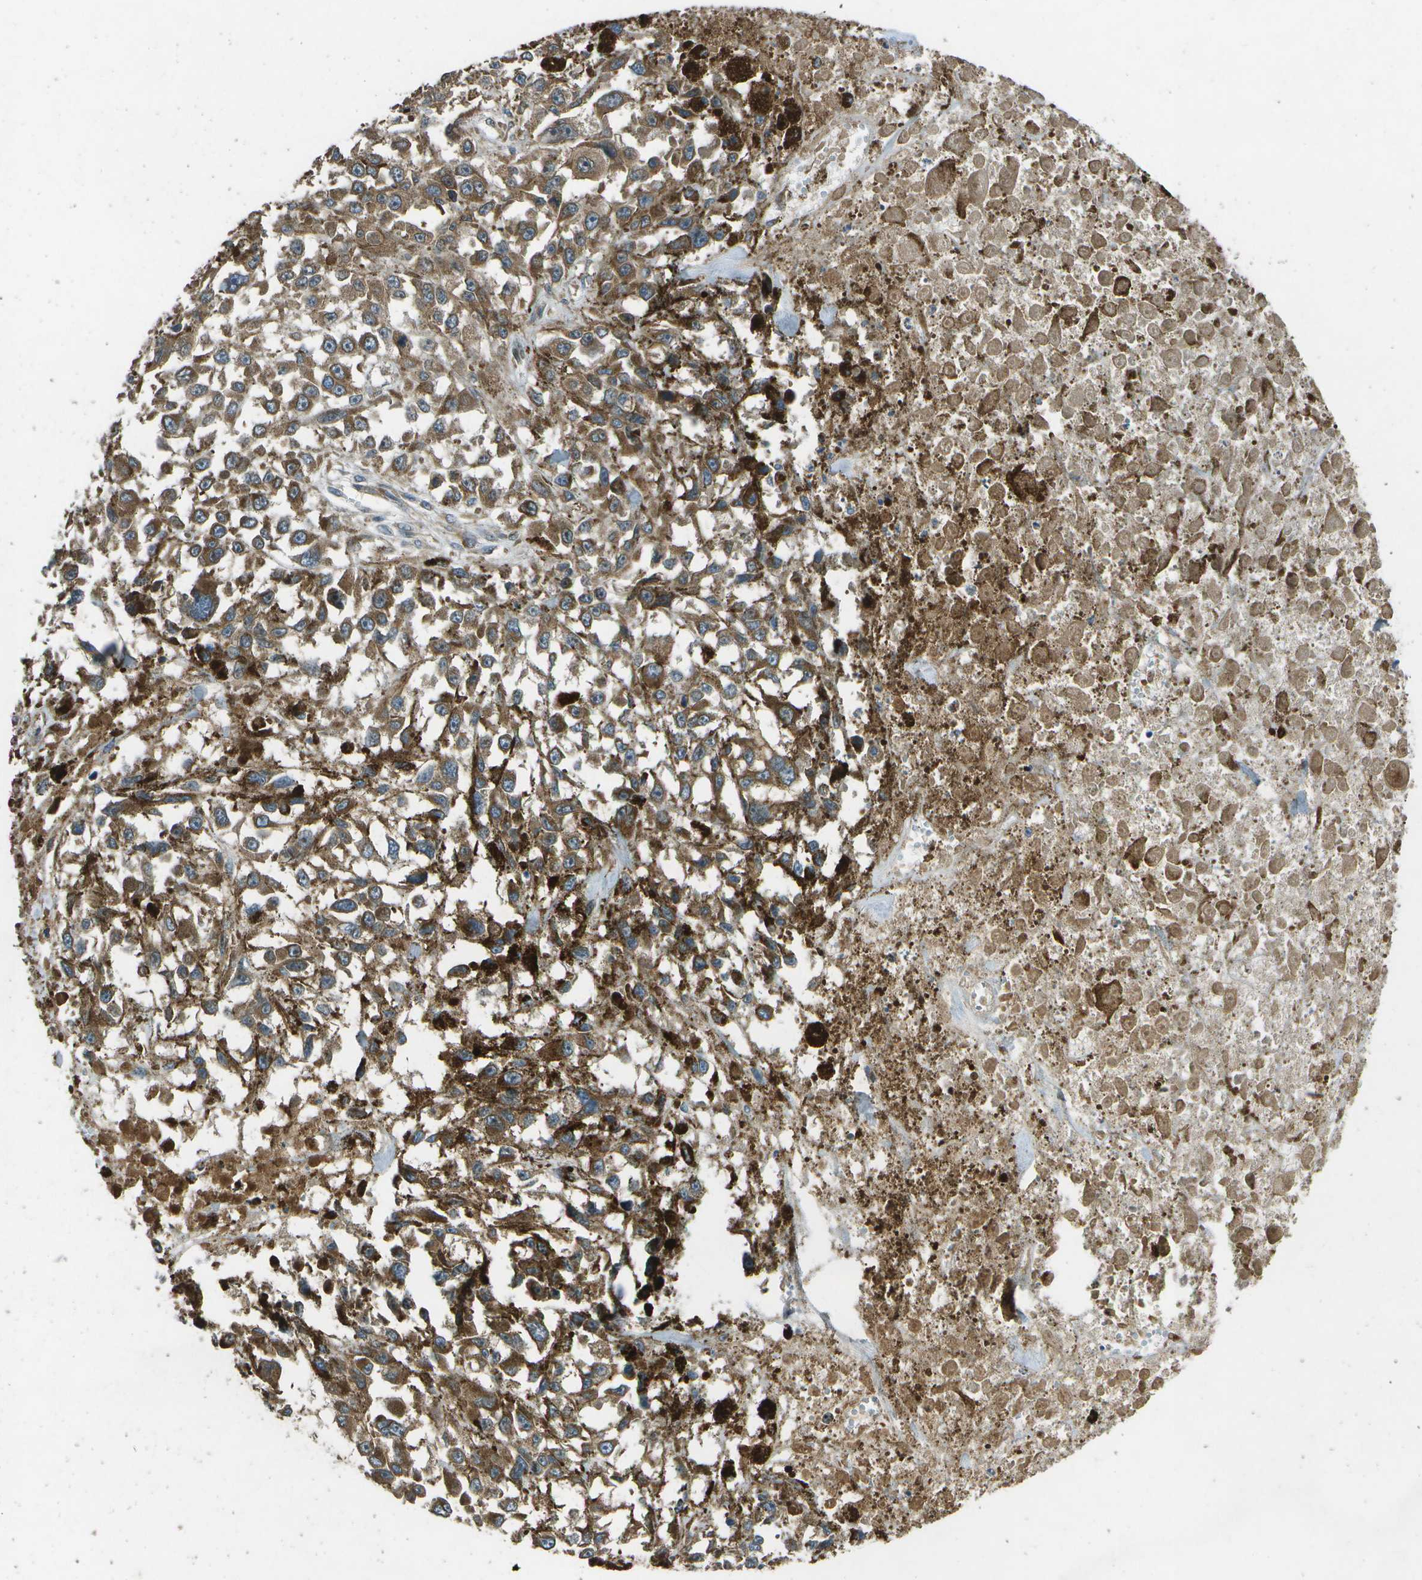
{"staining": {"intensity": "moderate", "quantity": ">75%", "location": "cytoplasmic/membranous"}, "tissue": "melanoma", "cell_type": "Tumor cells", "image_type": "cancer", "snomed": [{"axis": "morphology", "description": "Malignant melanoma, Metastatic site"}, {"axis": "topography", "description": "Lymph node"}], "caption": "The histopathology image demonstrates staining of melanoma, revealing moderate cytoplasmic/membranous protein positivity (brown color) within tumor cells. (DAB (3,3'-diaminobenzidine) IHC with brightfield microscopy, high magnification).", "gene": "HFE", "patient": {"sex": "male", "age": 59}}